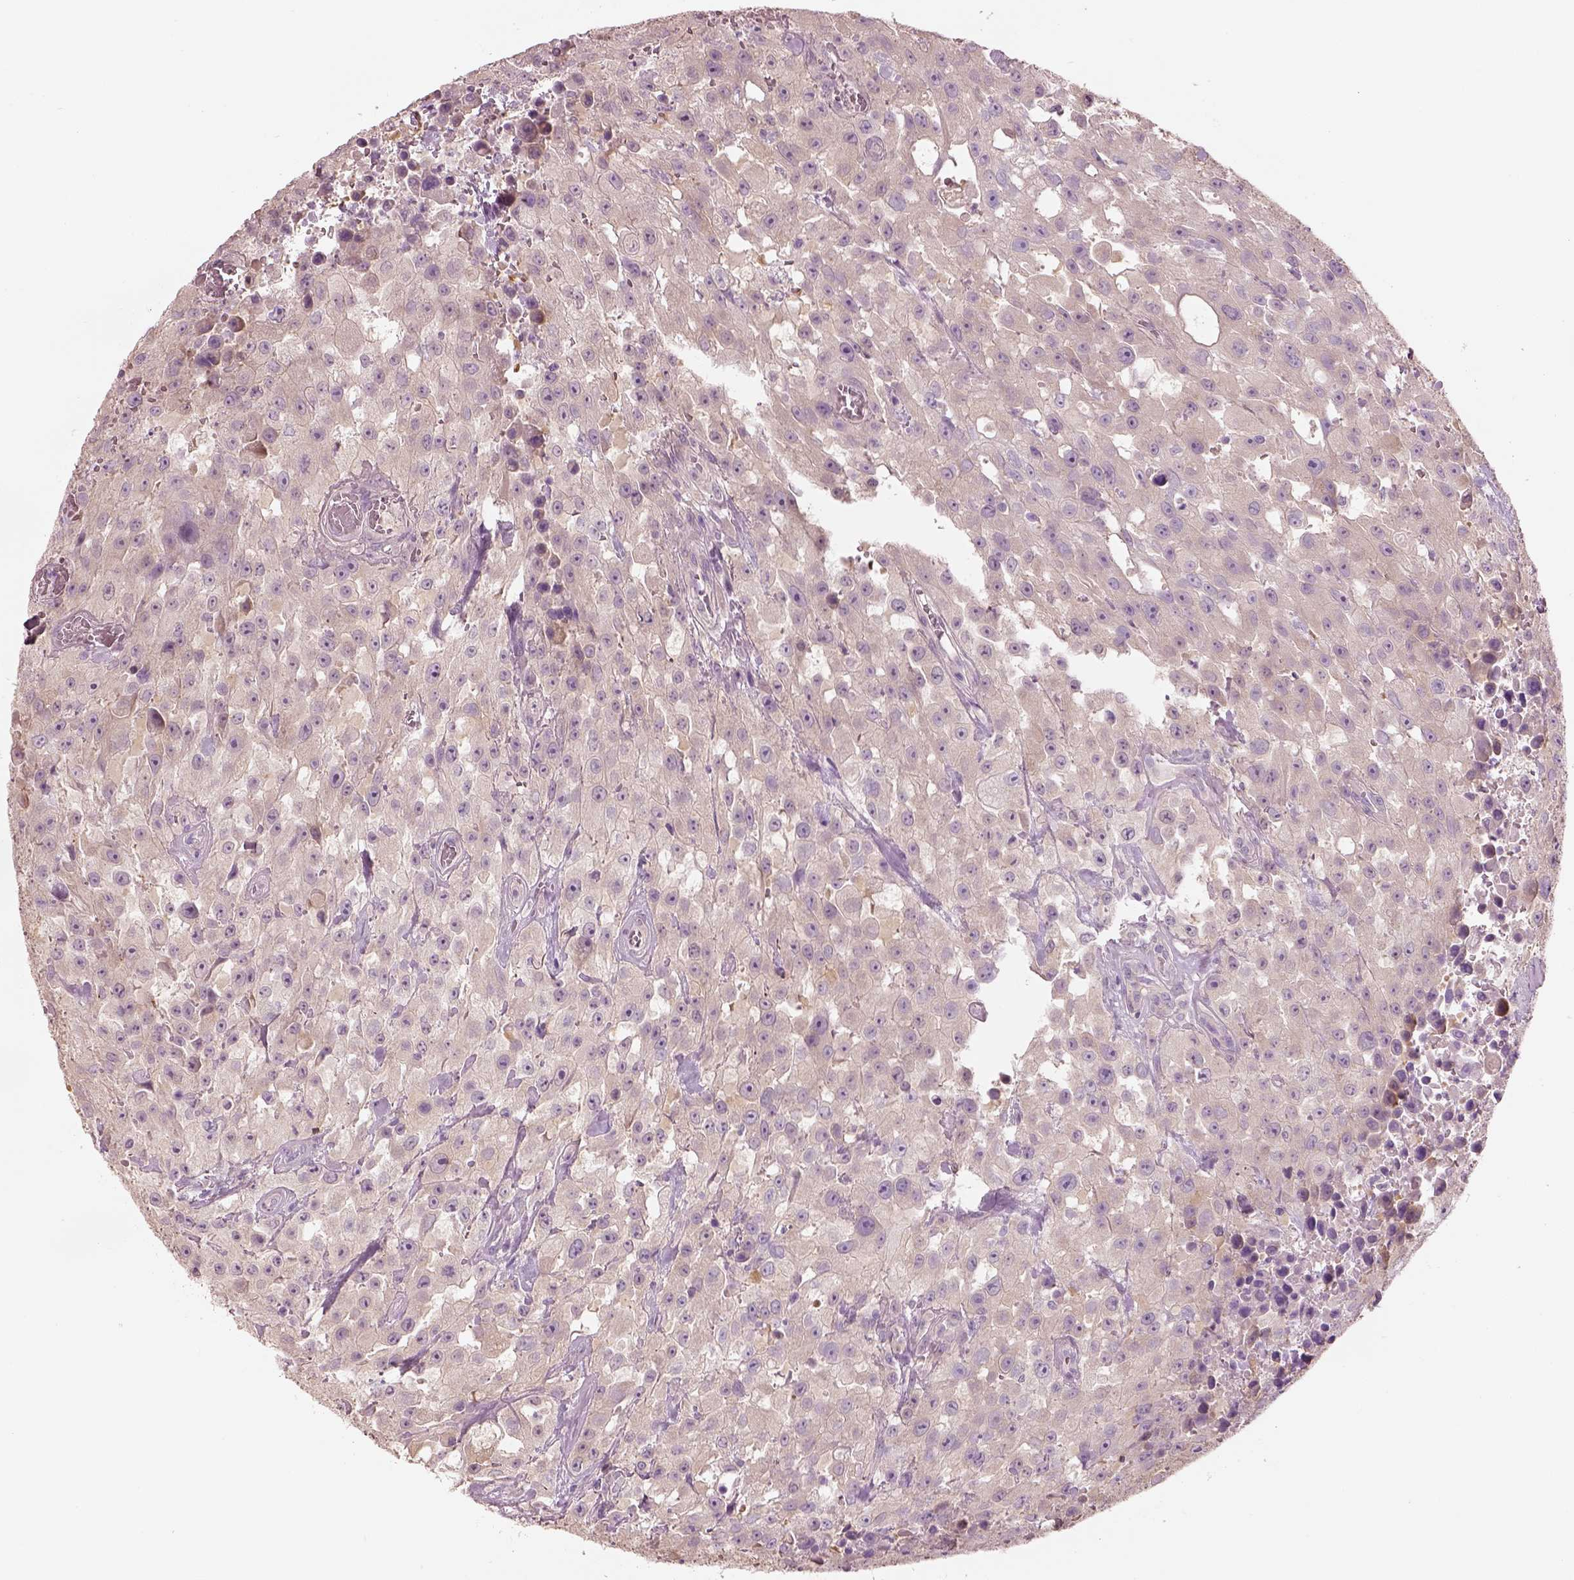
{"staining": {"intensity": "negative", "quantity": "none", "location": "none"}, "tissue": "urothelial cancer", "cell_type": "Tumor cells", "image_type": "cancer", "snomed": [{"axis": "morphology", "description": "Urothelial carcinoma, High grade"}, {"axis": "topography", "description": "Urinary bladder"}], "caption": "High magnification brightfield microscopy of urothelial cancer stained with DAB (brown) and counterstained with hematoxylin (blue): tumor cells show no significant positivity.", "gene": "ELSPBP1", "patient": {"sex": "male", "age": 79}}